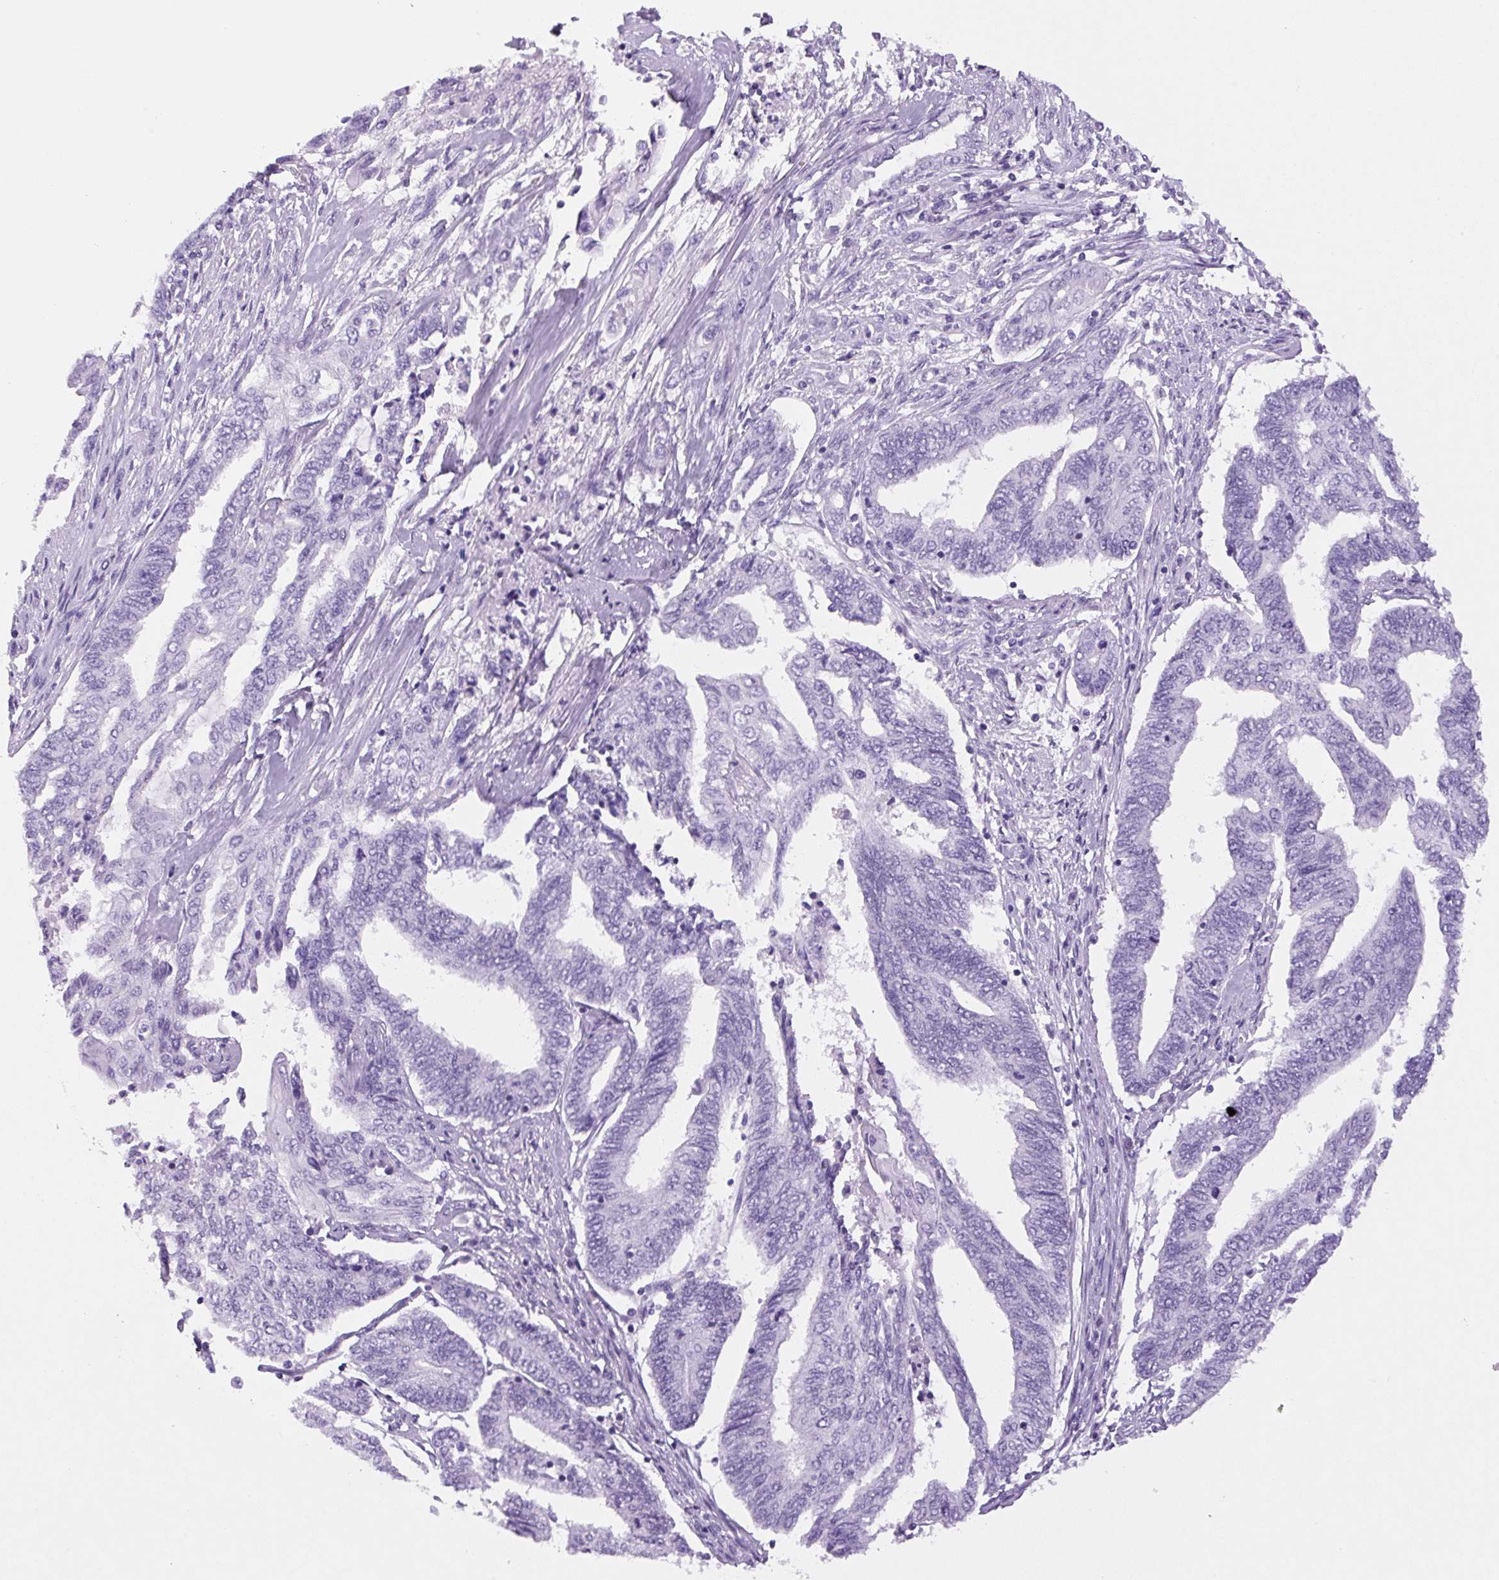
{"staining": {"intensity": "negative", "quantity": "none", "location": "none"}, "tissue": "endometrial cancer", "cell_type": "Tumor cells", "image_type": "cancer", "snomed": [{"axis": "morphology", "description": "Adenocarcinoma, NOS"}, {"axis": "topography", "description": "Uterus"}, {"axis": "topography", "description": "Endometrium"}], "caption": "Immunohistochemistry micrograph of endometrial adenocarcinoma stained for a protein (brown), which demonstrates no staining in tumor cells.", "gene": "PRRT1", "patient": {"sex": "female", "age": 70}}